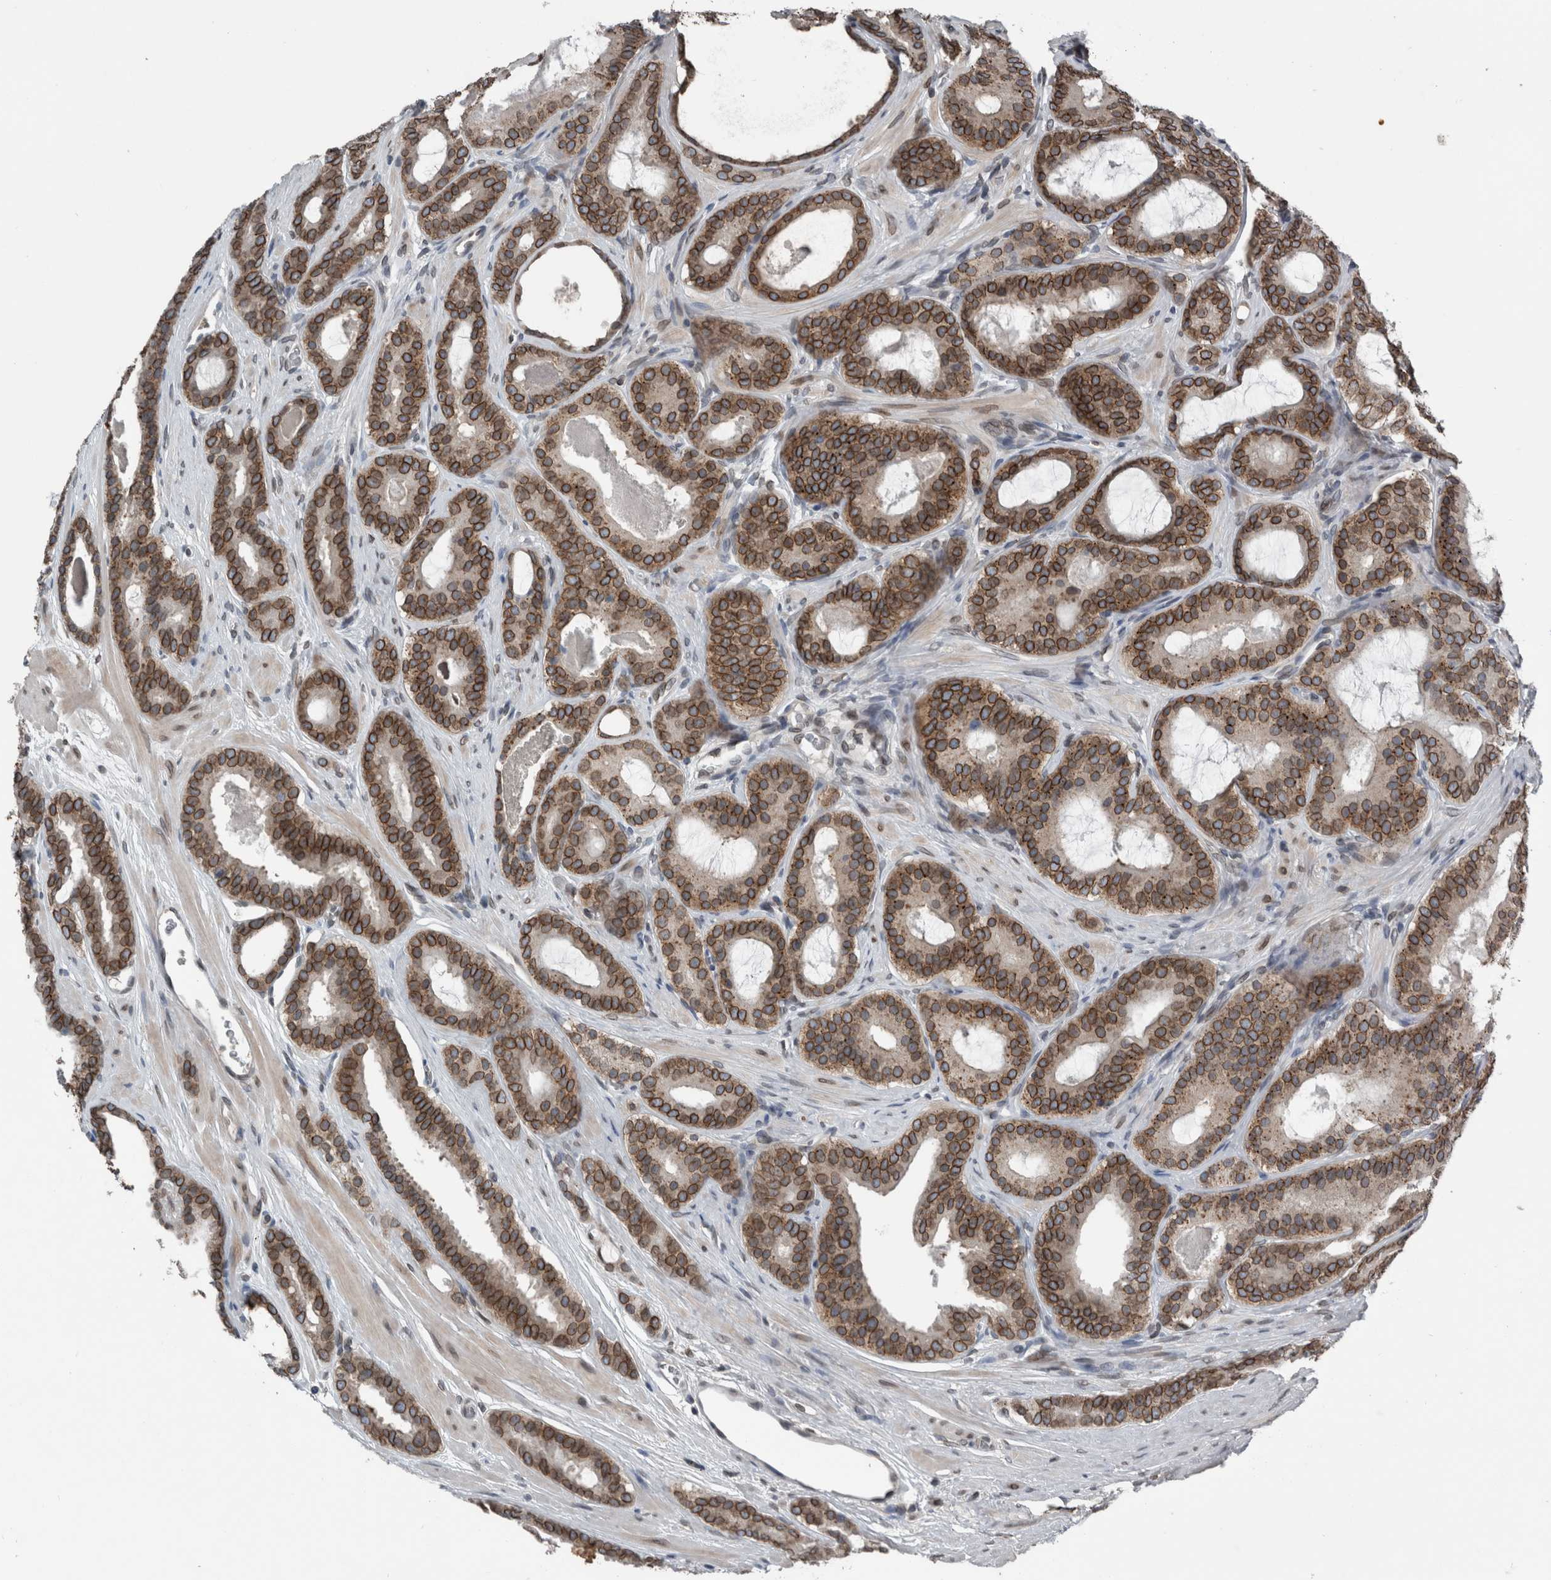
{"staining": {"intensity": "strong", "quantity": ">75%", "location": "cytoplasmic/membranous,nuclear"}, "tissue": "prostate cancer", "cell_type": "Tumor cells", "image_type": "cancer", "snomed": [{"axis": "morphology", "description": "Adenocarcinoma, High grade"}, {"axis": "topography", "description": "Prostate"}], "caption": "A histopathology image showing strong cytoplasmic/membranous and nuclear expression in about >75% of tumor cells in prostate cancer, as visualized by brown immunohistochemical staining.", "gene": "RANBP2", "patient": {"sex": "male", "age": 60}}